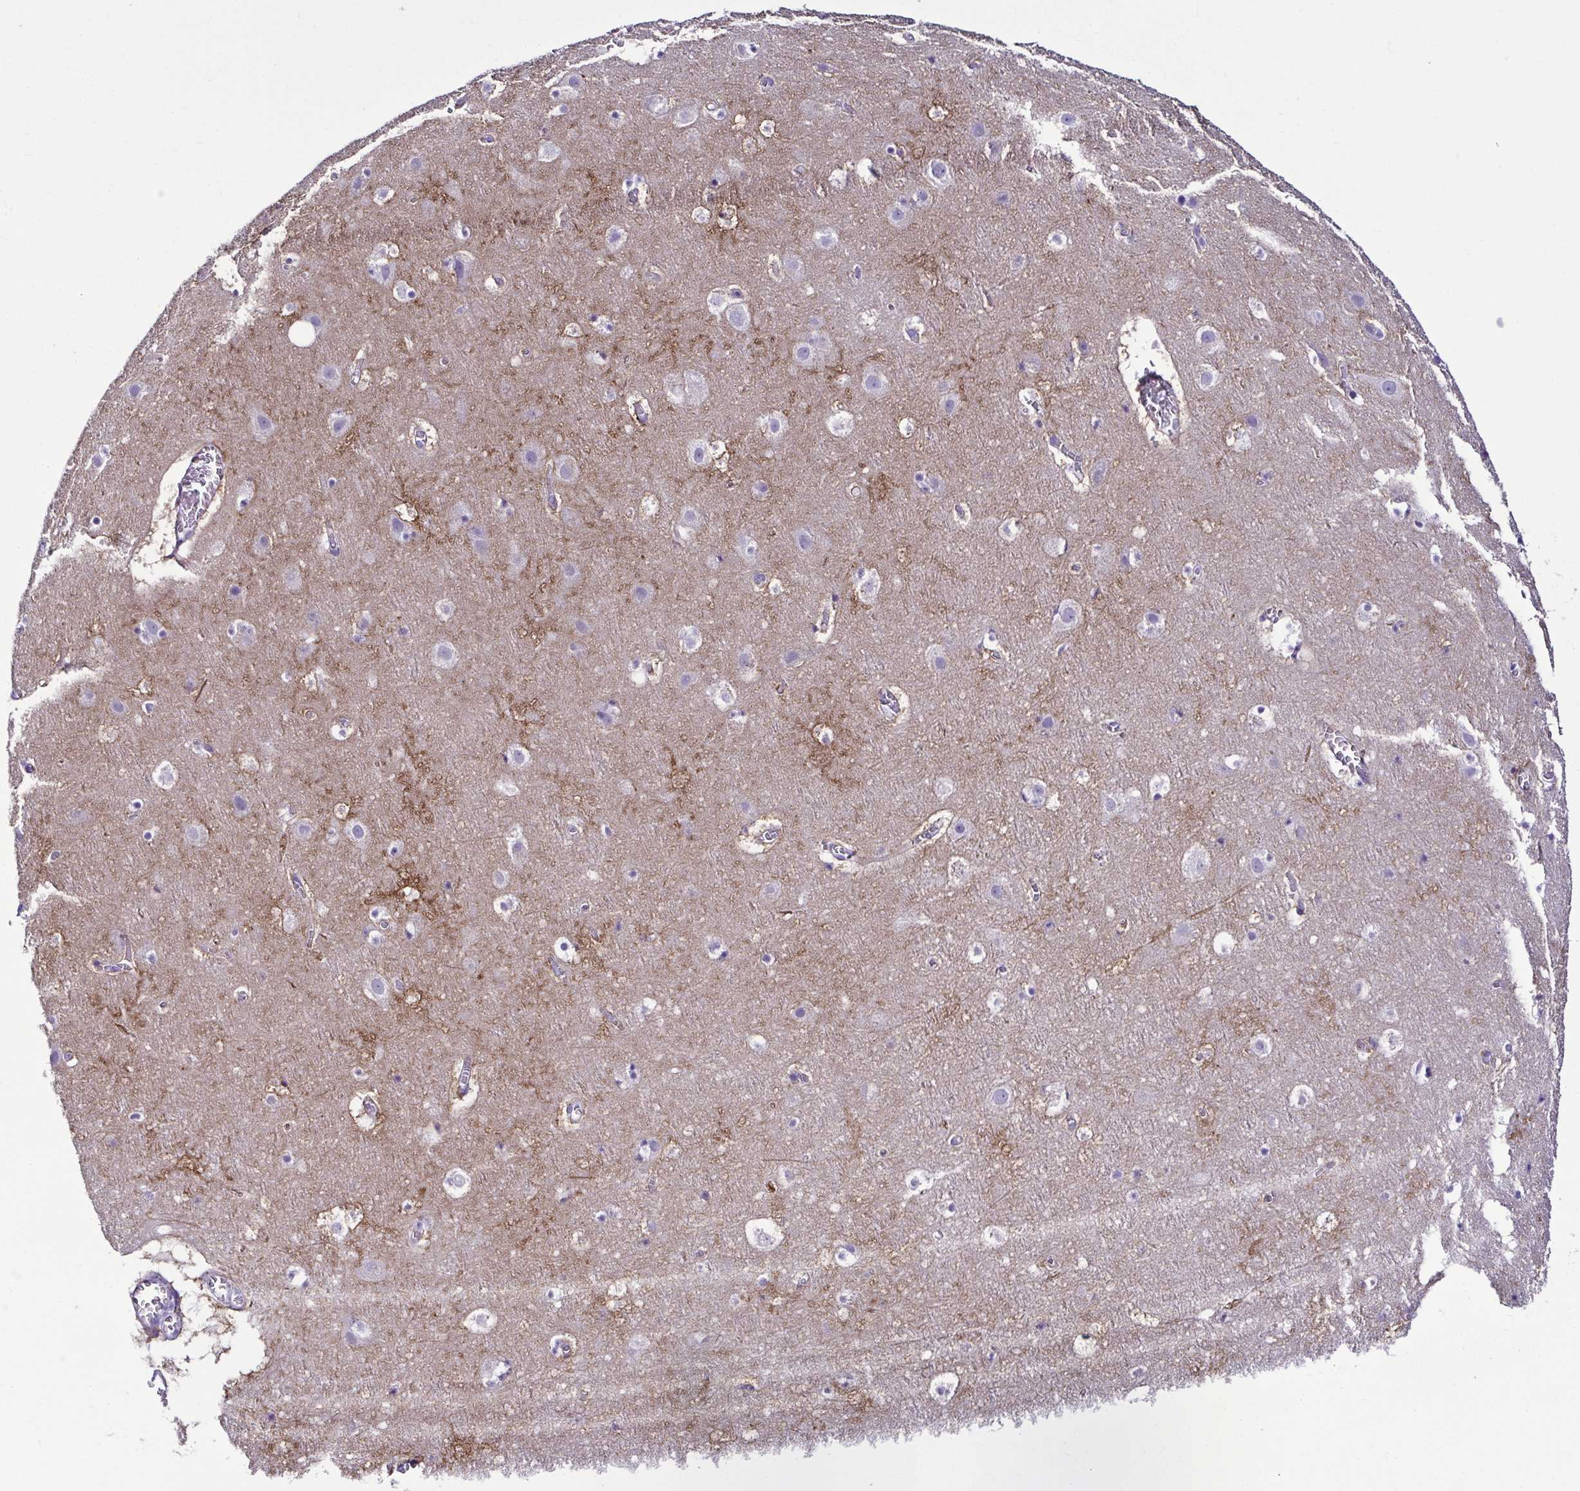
{"staining": {"intensity": "negative", "quantity": "none", "location": "none"}, "tissue": "cerebral cortex", "cell_type": "Endothelial cells", "image_type": "normal", "snomed": [{"axis": "morphology", "description": "Normal tissue, NOS"}, {"axis": "topography", "description": "Cerebral cortex"}], "caption": "Human cerebral cortex stained for a protein using immunohistochemistry demonstrates no staining in endothelial cells.", "gene": "SRL", "patient": {"sex": "female", "age": 42}}